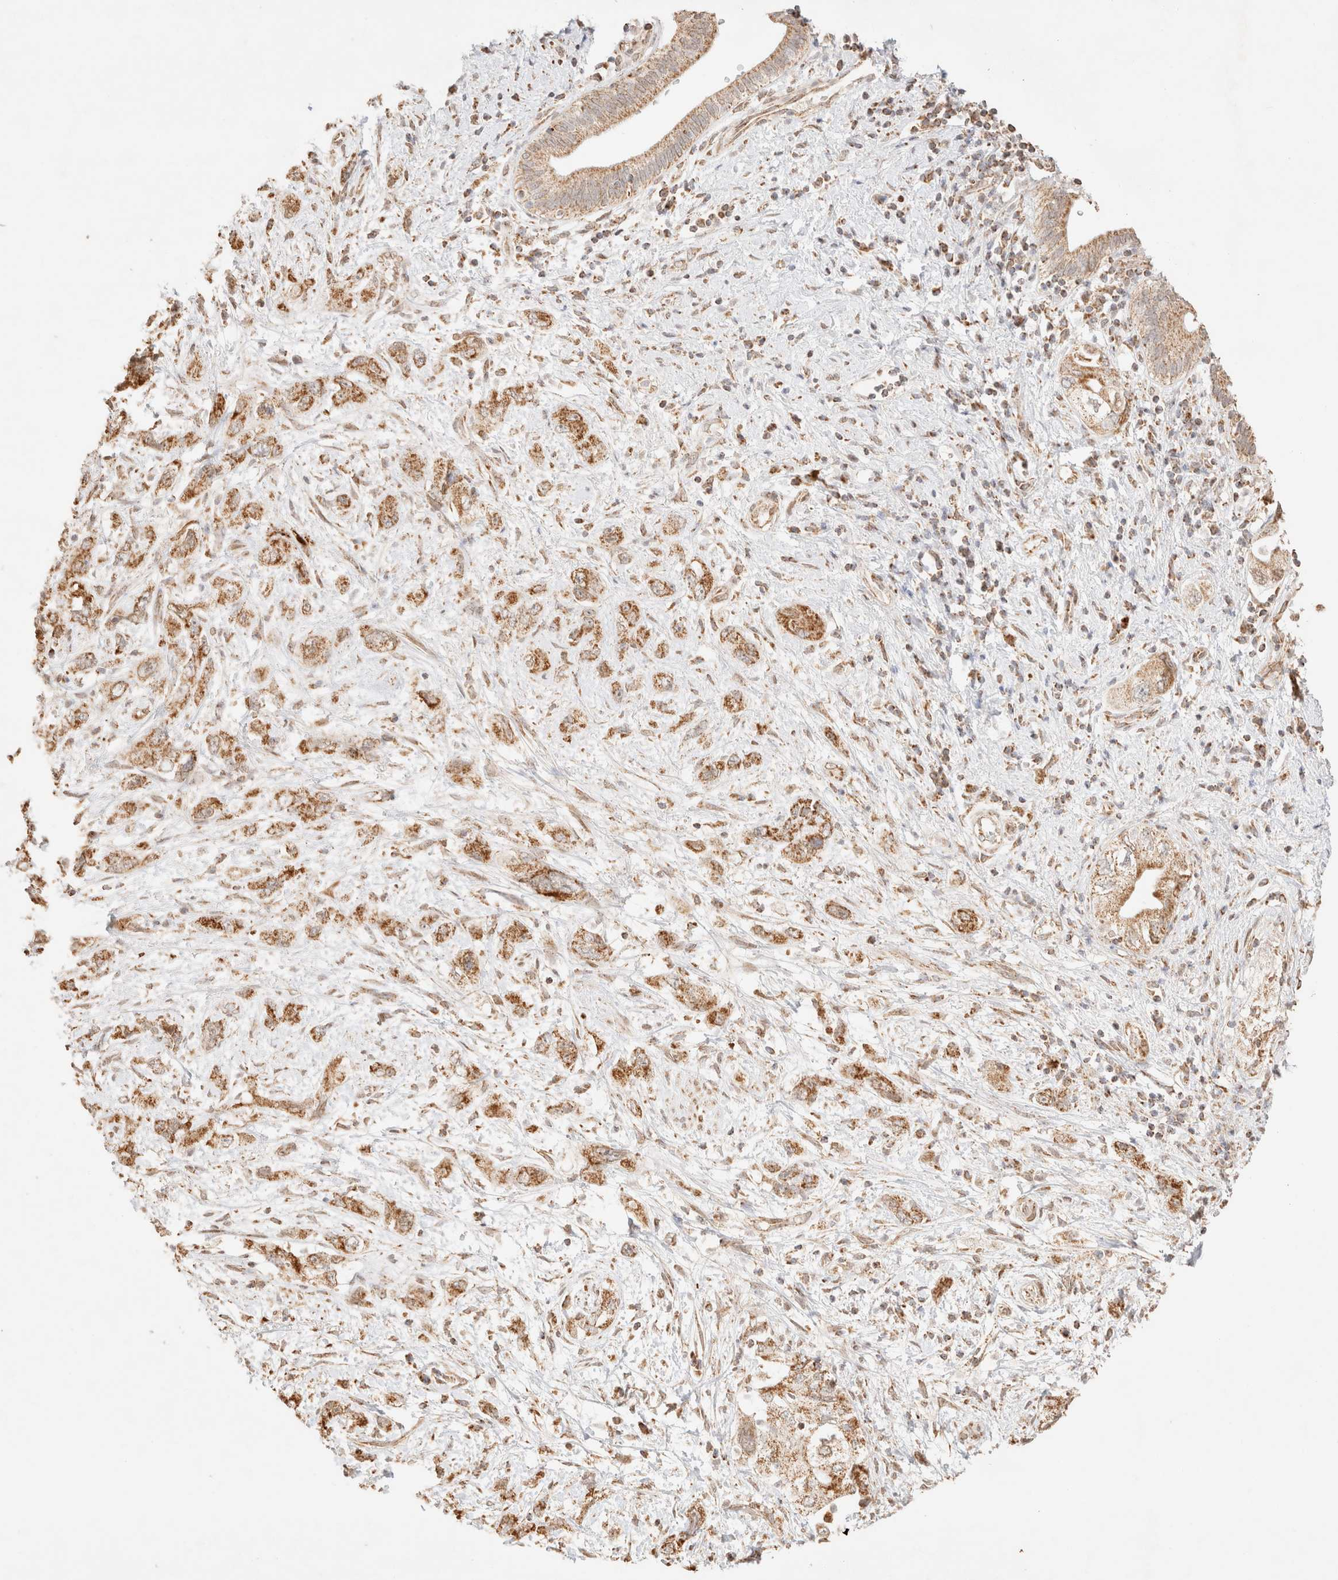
{"staining": {"intensity": "moderate", "quantity": ">75%", "location": "cytoplasmic/membranous"}, "tissue": "pancreatic cancer", "cell_type": "Tumor cells", "image_type": "cancer", "snomed": [{"axis": "morphology", "description": "Adenocarcinoma, NOS"}, {"axis": "topography", "description": "Pancreas"}], "caption": "Immunohistochemistry of human pancreatic cancer (adenocarcinoma) displays medium levels of moderate cytoplasmic/membranous expression in about >75% of tumor cells. (DAB = brown stain, brightfield microscopy at high magnification).", "gene": "TACO1", "patient": {"sex": "female", "age": 73}}